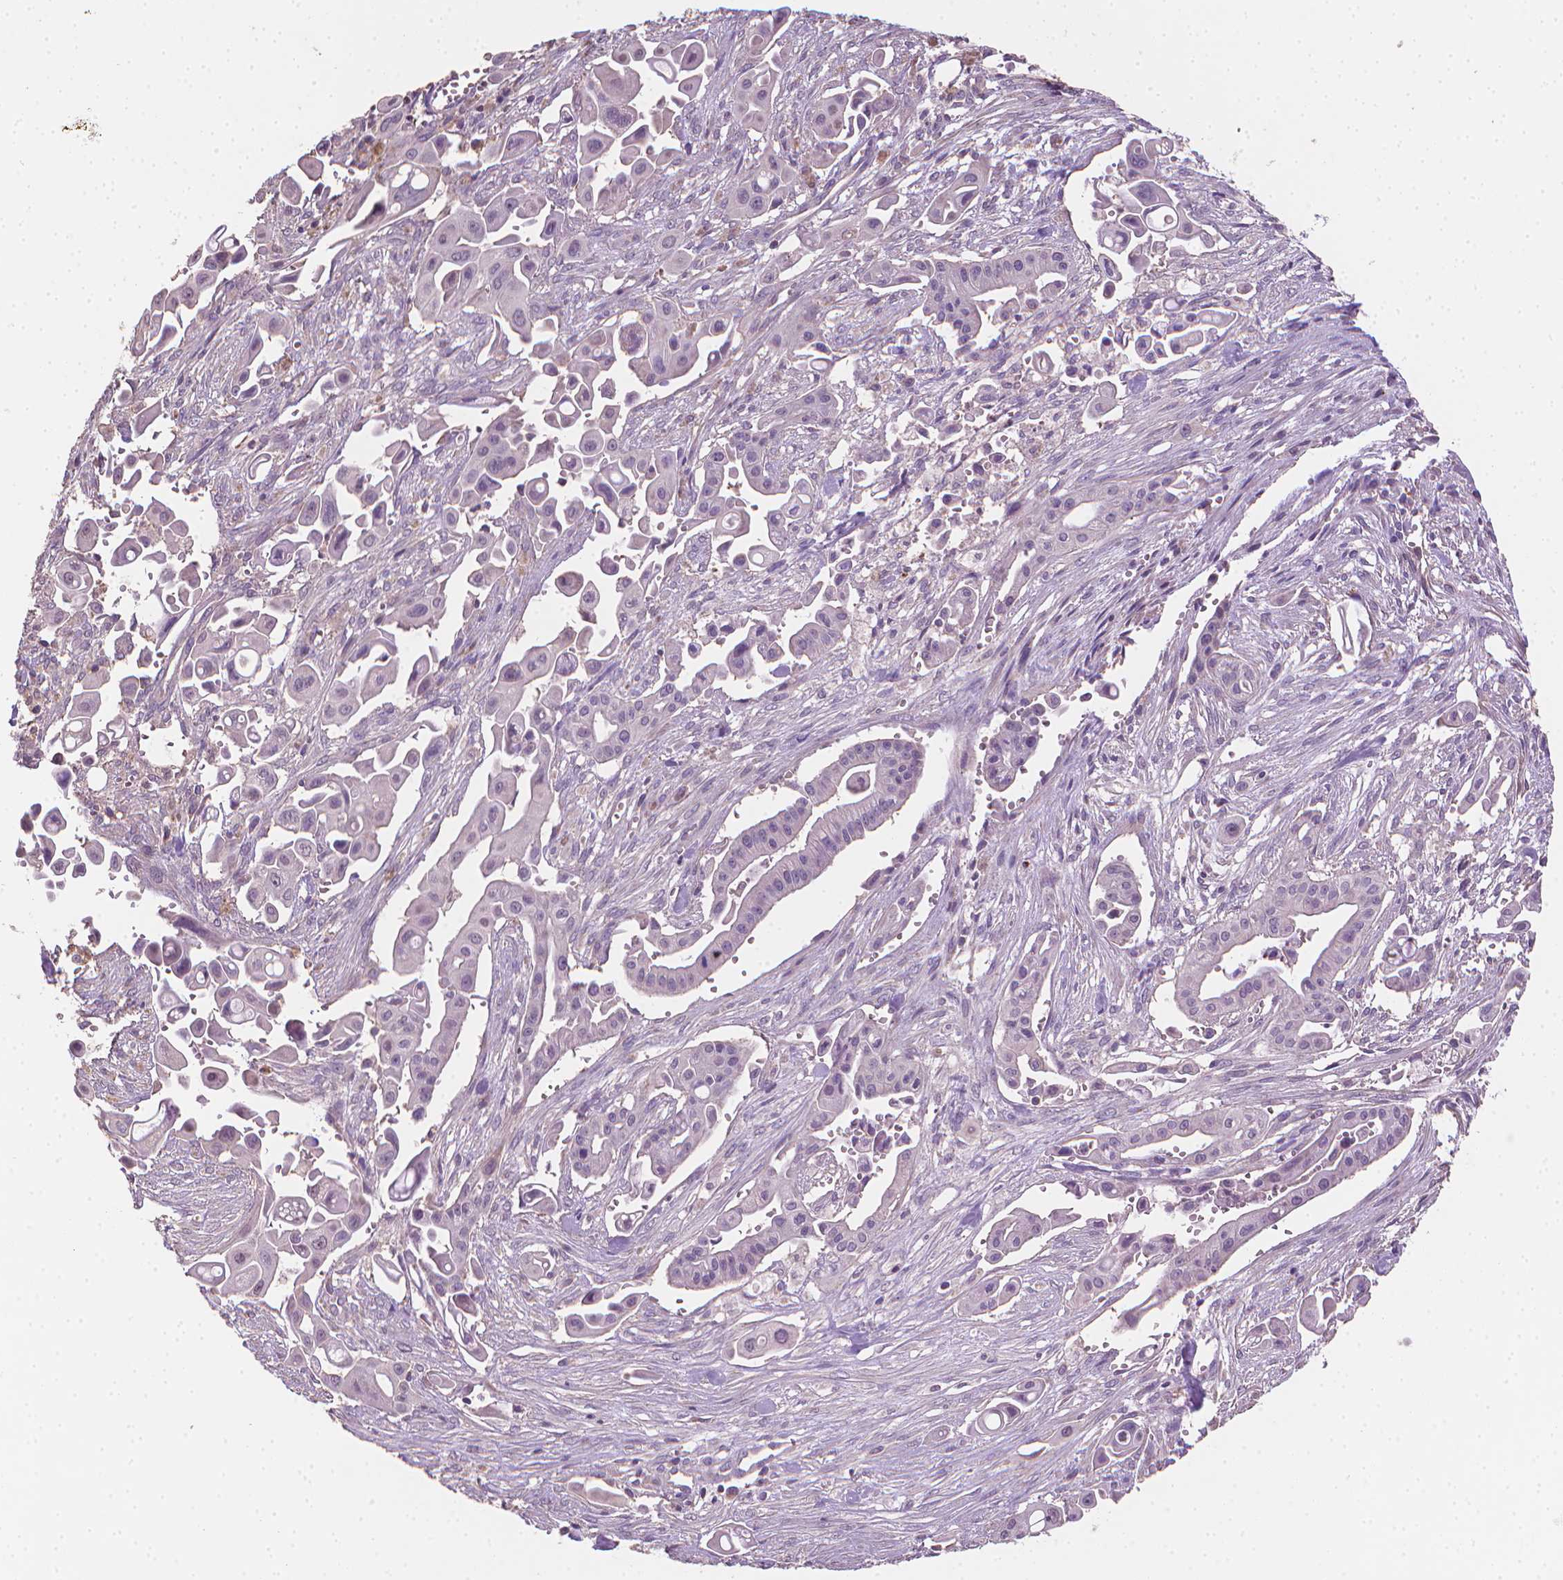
{"staining": {"intensity": "negative", "quantity": "none", "location": "none"}, "tissue": "pancreatic cancer", "cell_type": "Tumor cells", "image_type": "cancer", "snomed": [{"axis": "morphology", "description": "Adenocarcinoma, NOS"}, {"axis": "topography", "description": "Pancreas"}], "caption": "Immunohistochemistry (IHC) photomicrograph of neoplastic tissue: adenocarcinoma (pancreatic) stained with DAB (3,3'-diaminobenzidine) exhibits no significant protein positivity in tumor cells. Brightfield microscopy of IHC stained with DAB (brown) and hematoxylin (blue), captured at high magnification.", "gene": "CATIP", "patient": {"sex": "male", "age": 50}}